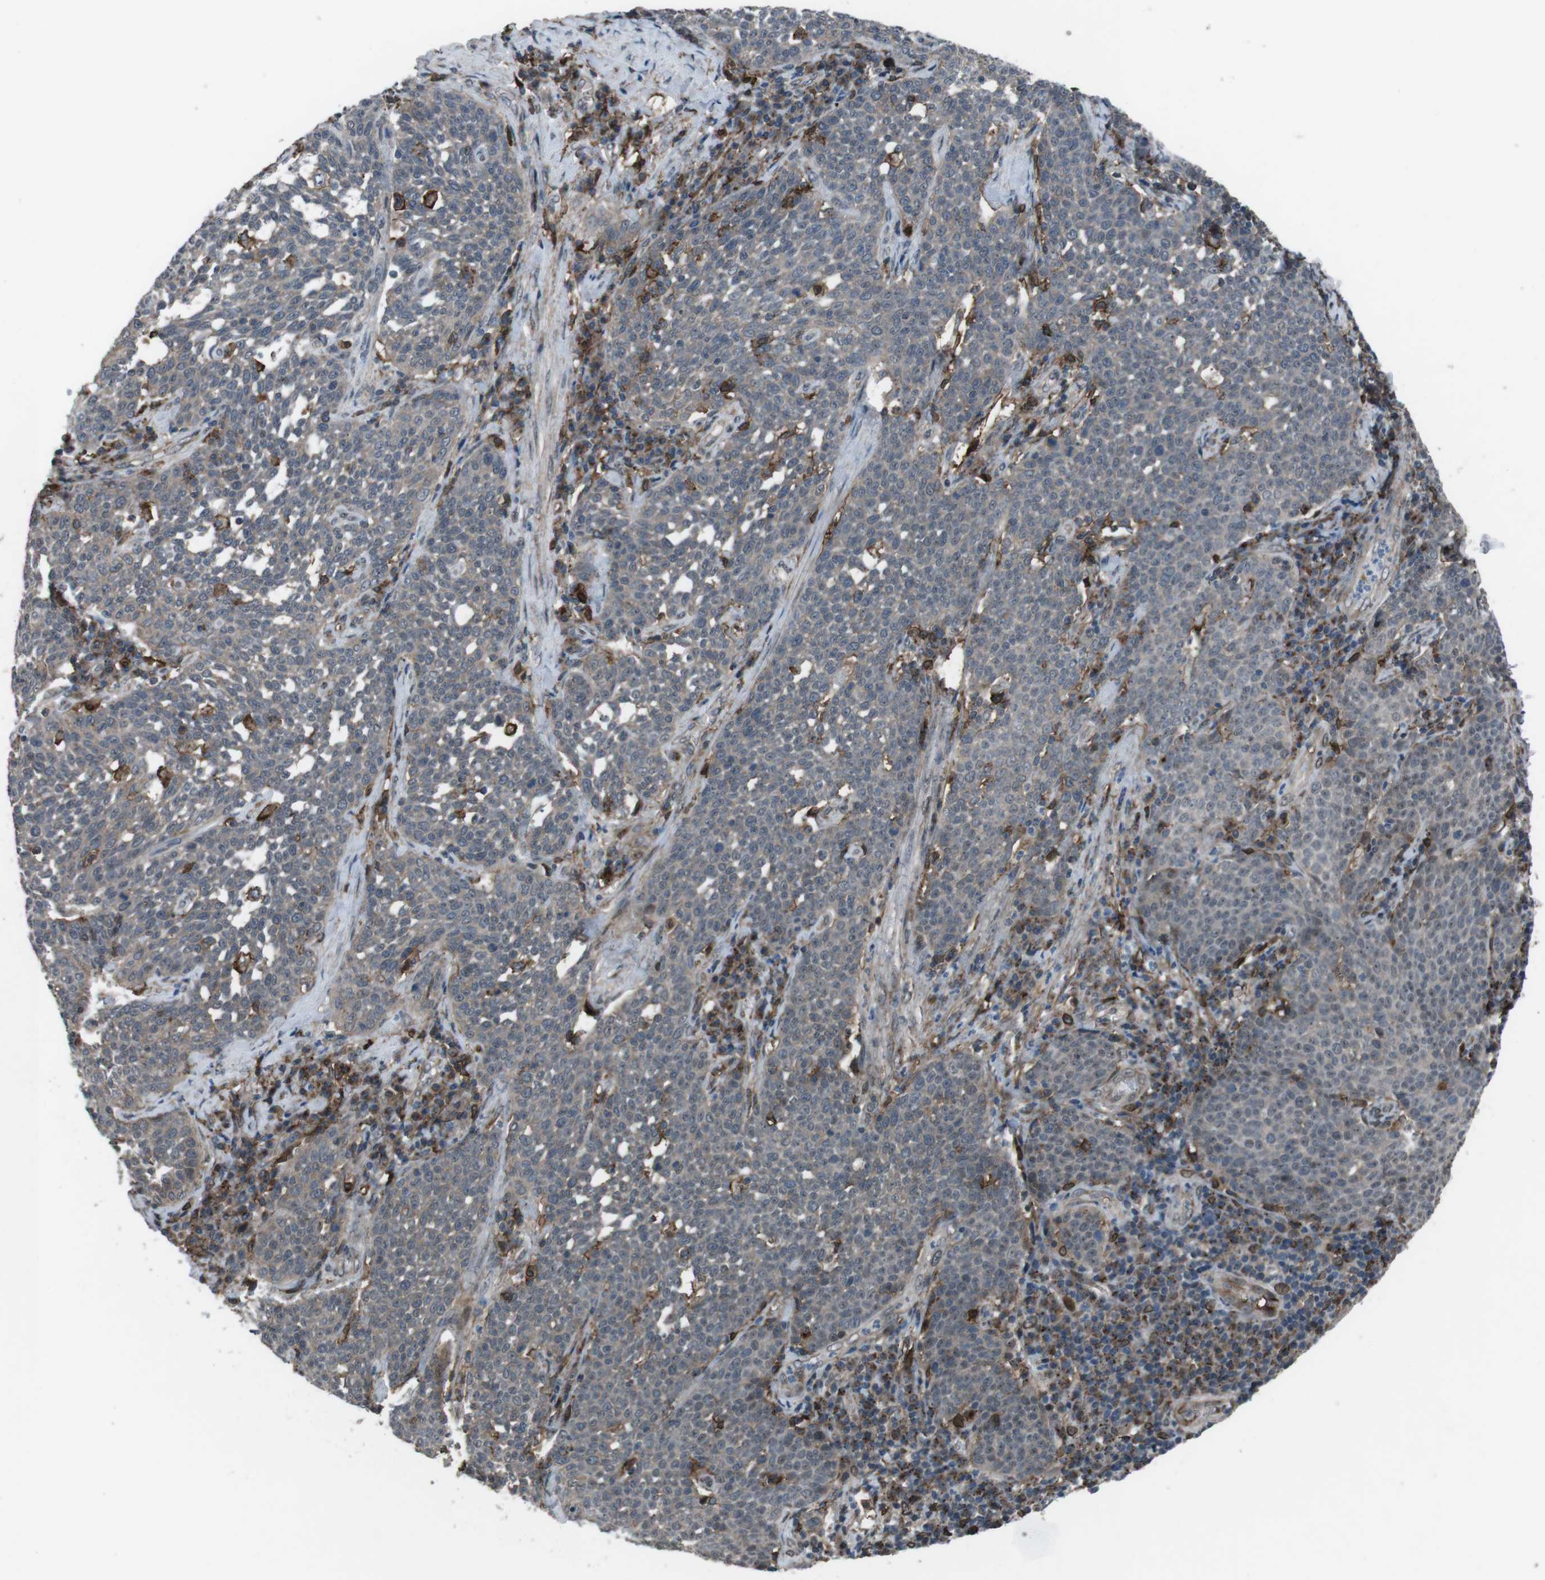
{"staining": {"intensity": "weak", "quantity": ">75%", "location": "cytoplasmic/membranous"}, "tissue": "cervical cancer", "cell_type": "Tumor cells", "image_type": "cancer", "snomed": [{"axis": "morphology", "description": "Squamous cell carcinoma, NOS"}, {"axis": "topography", "description": "Cervix"}], "caption": "A high-resolution image shows immunohistochemistry (IHC) staining of cervical cancer, which displays weak cytoplasmic/membranous staining in approximately >75% of tumor cells. (brown staining indicates protein expression, while blue staining denotes nuclei).", "gene": "GDF10", "patient": {"sex": "female", "age": 34}}